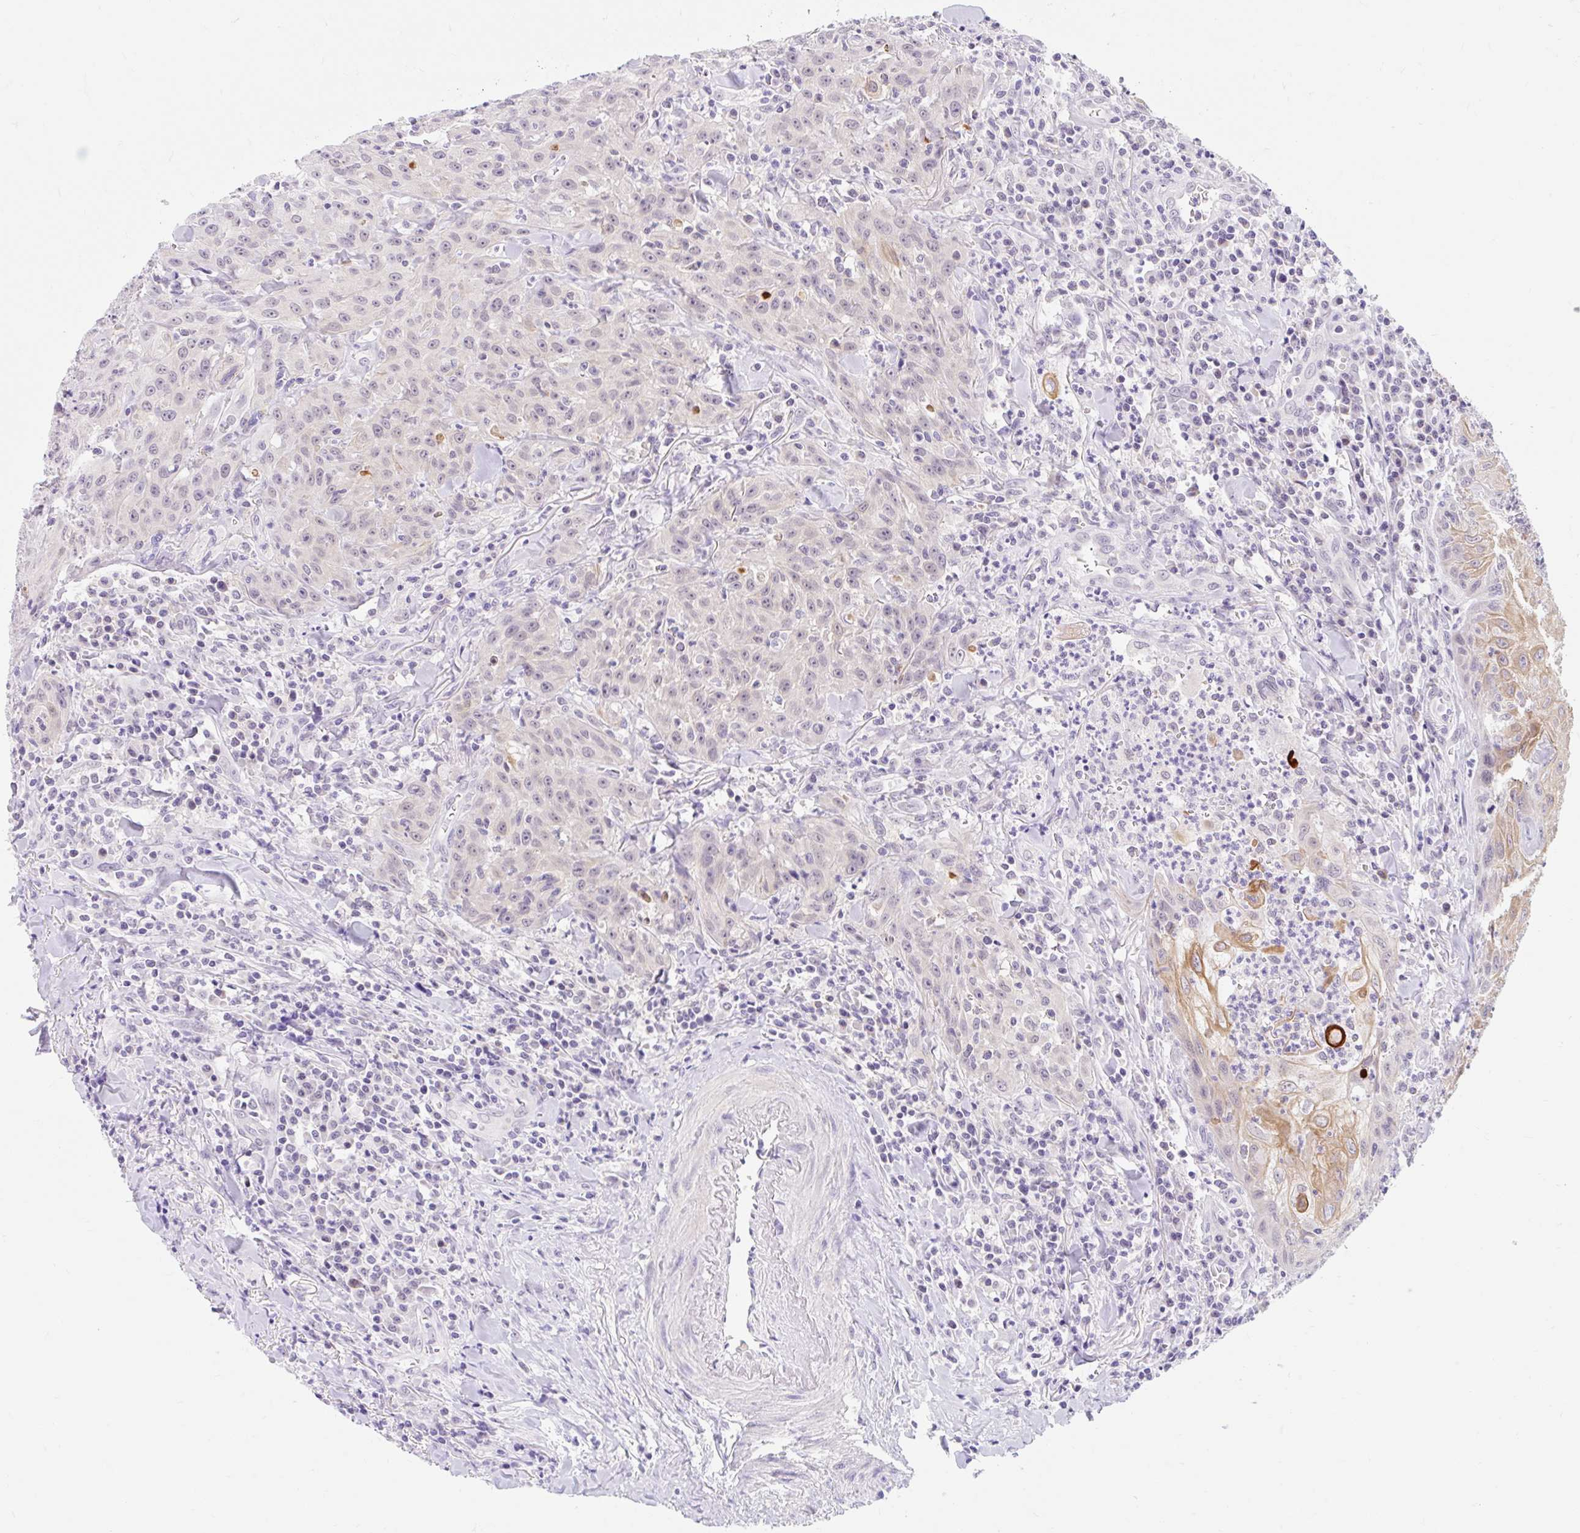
{"staining": {"intensity": "moderate", "quantity": "25%-75%", "location": "cytoplasmic/membranous"}, "tissue": "head and neck cancer", "cell_type": "Tumor cells", "image_type": "cancer", "snomed": [{"axis": "morphology", "description": "Normal tissue, NOS"}, {"axis": "morphology", "description": "Squamous cell carcinoma, NOS"}, {"axis": "topography", "description": "Oral tissue"}, {"axis": "topography", "description": "Head-Neck"}], "caption": "Head and neck cancer (squamous cell carcinoma) stained for a protein exhibits moderate cytoplasmic/membranous positivity in tumor cells.", "gene": "ITPK1", "patient": {"sex": "female", "age": 70}}